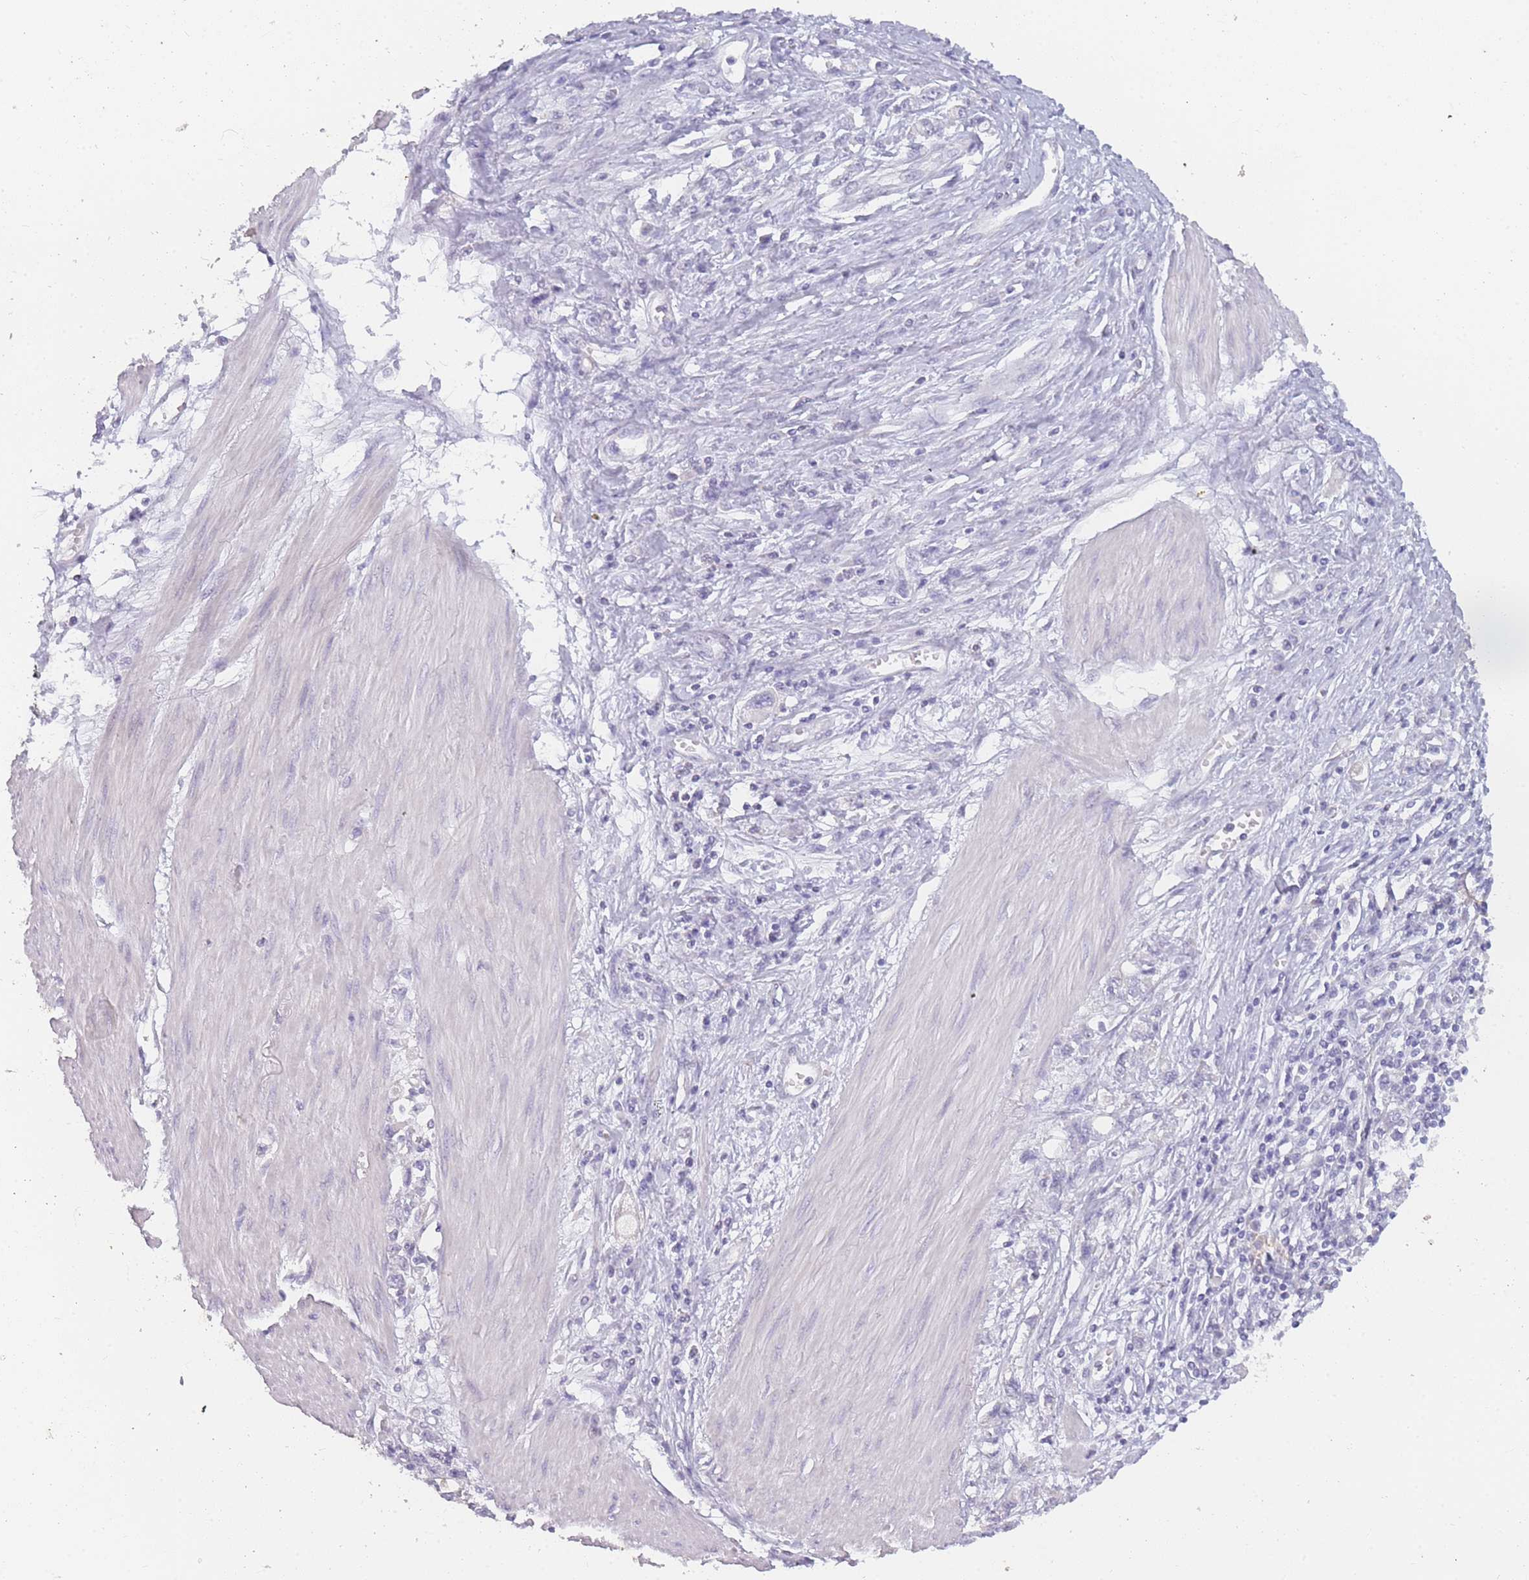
{"staining": {"intensity": "negative", "quantity": "none", "location": "none"}, "tissue": "stomach cancer", "cell_type": "Tumor cells", "image_type": "cancer", "snomed": [{"axis": "morphology", "description": "Adenocarcinoma, NOS"}, {"axis": "topography", "description": "Stomach"}], "caption": "Immunohistochemistry (IHC) of adenocarcinoma (stomach) exhibits no expression in tumor cells.", "gene": "INS", "patient": {"sex": "female", "age": 76}}